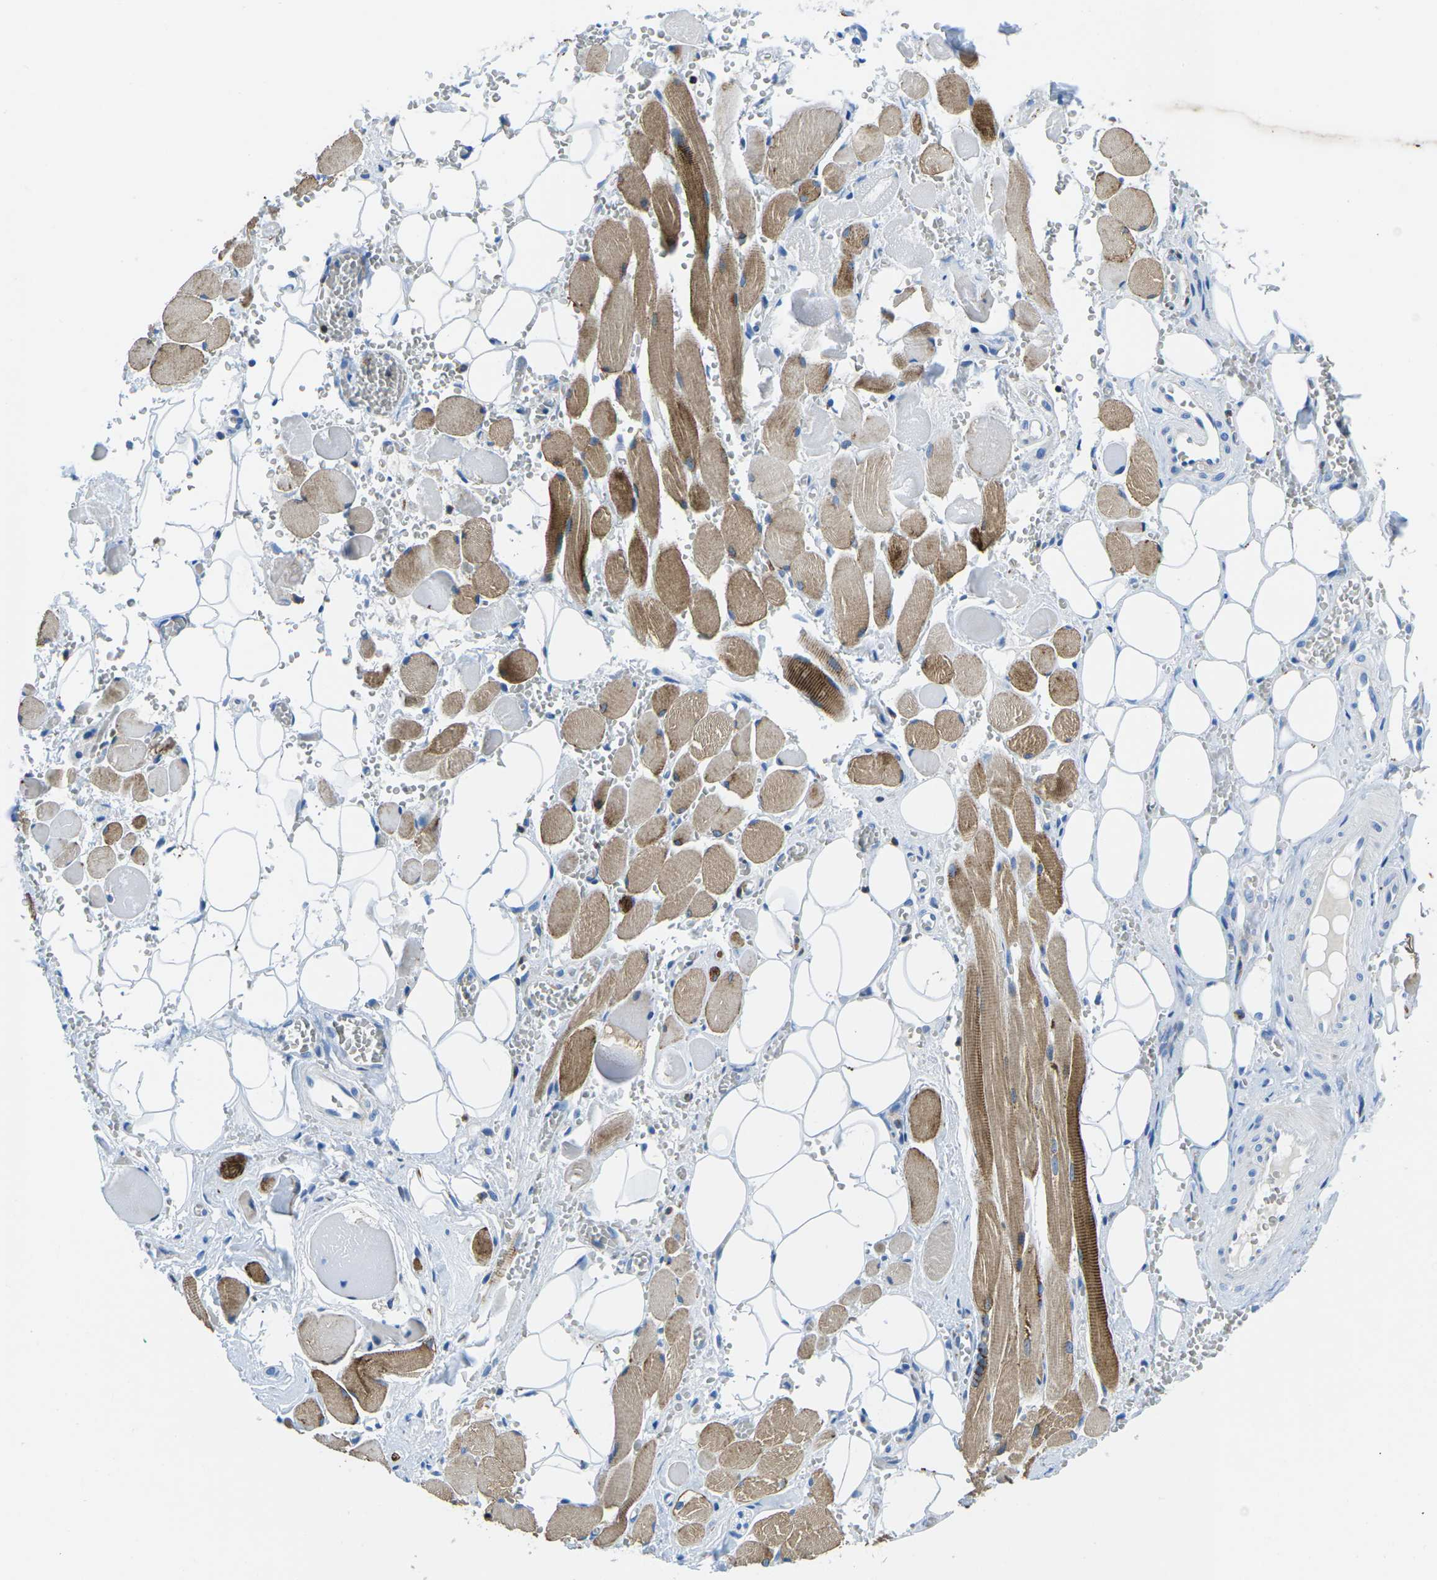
{"staining": {"intensity": "negative", "quantity": "none", "location": "none"}, "tissue": "adipose tissue", "cell_type": "Adipocytes", "image_type": "normal", "snomed": [{"axis": "morphology", "description": "Squamous cell carcinoma, NOS"}, {"axis": "topography", "description": "Oral tissue"}, {"axis": "topography", "description": "Head-Neck"}], "caption": "An image of human adipose tissue is negative for staining in adipocytes. (Immunohistochemistry (ihc), brightfield microscopy, high magnification).", "gene": "MC4R", "patient": {"sex": "female", "age": 50}}